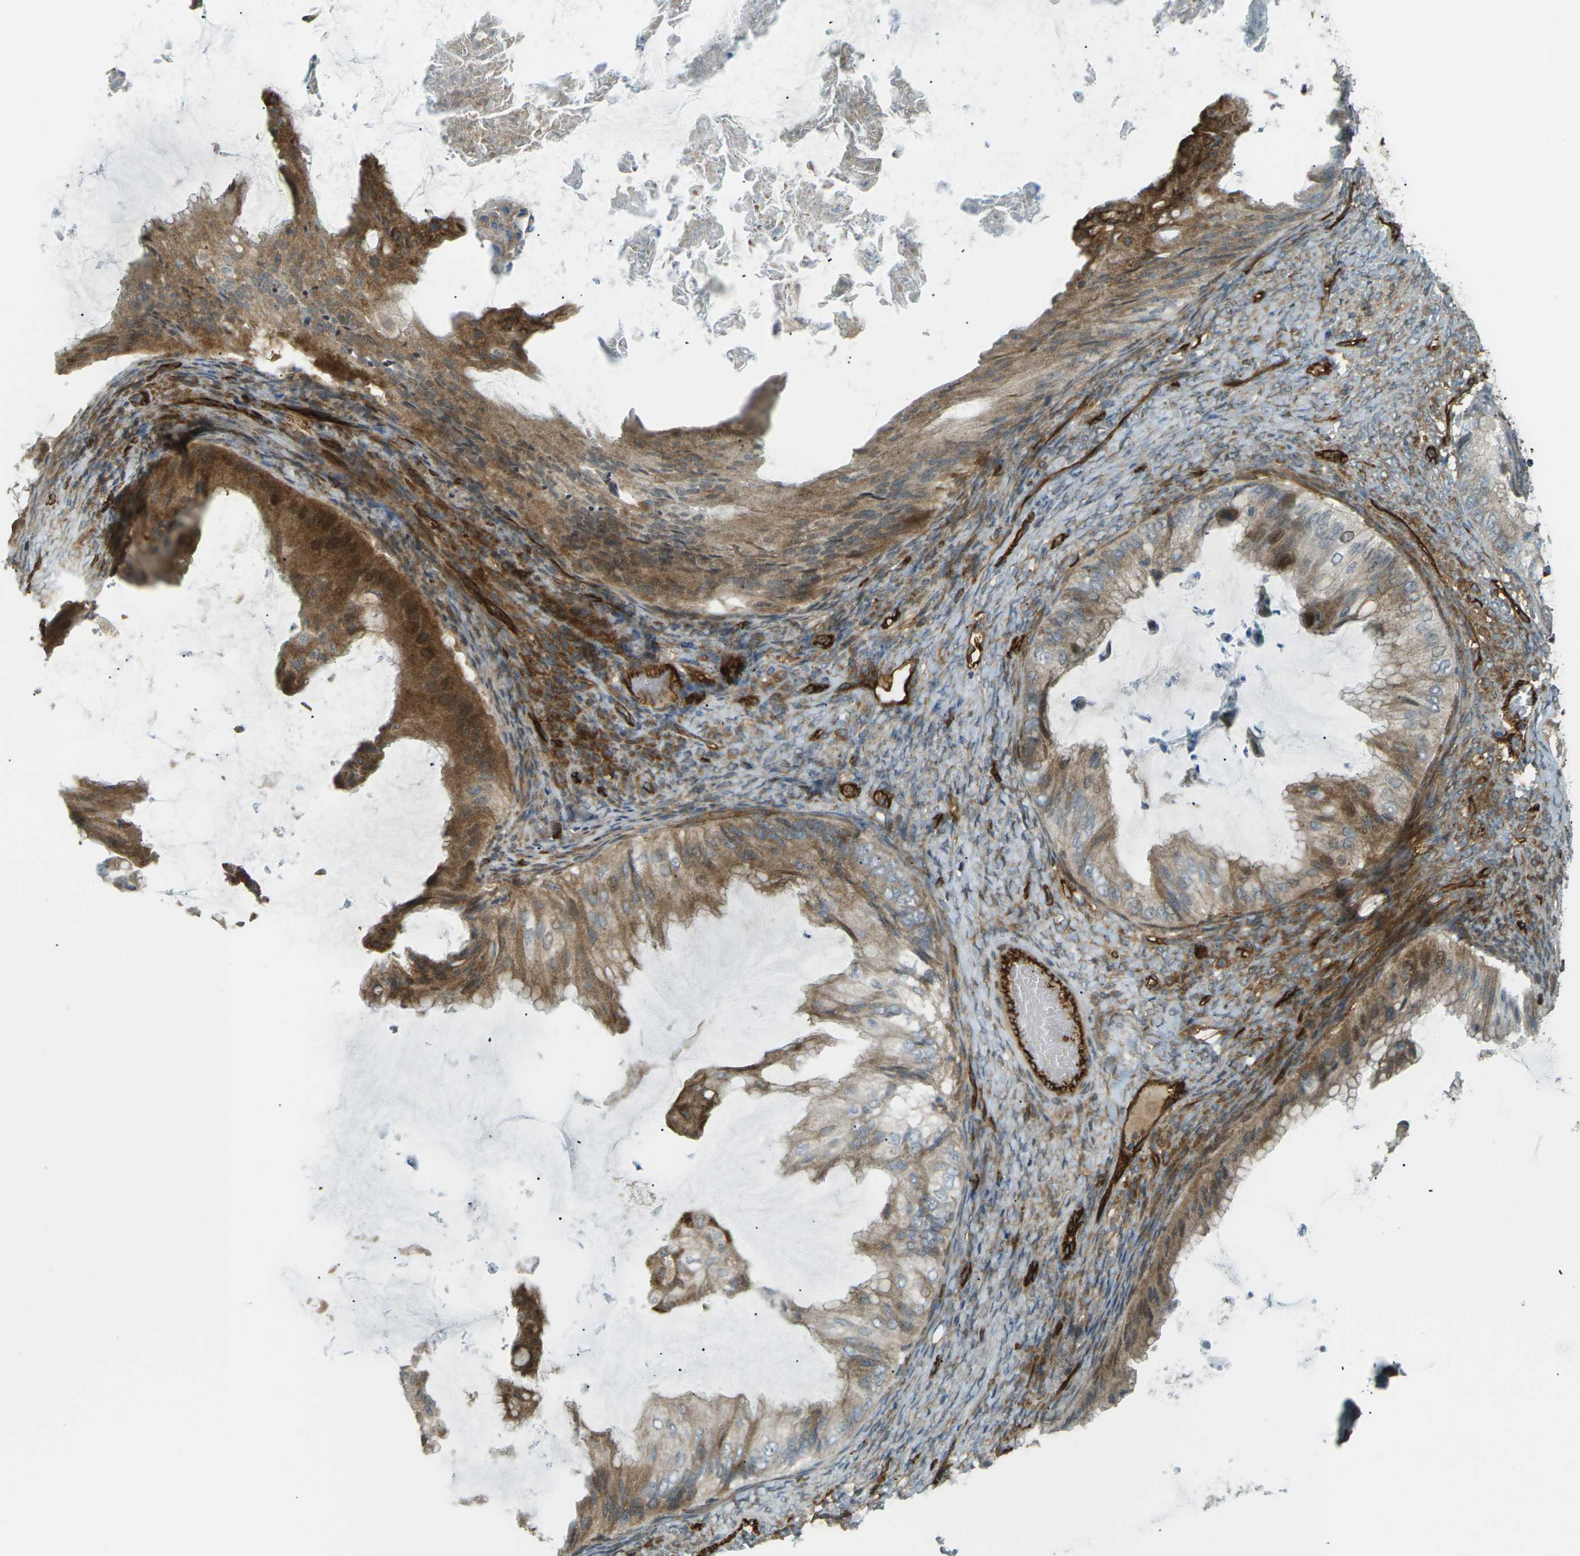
{"staining": {"intensity": "moderate", "quantity": ">75%", "location": "cytoplasmic/membranous,nuclear"}, "tissue": "ovarian cancer", "cell_type": "Tumor cells", "image_type": "cancer", "snomed": [{"axis": "morphology", "description": "Cystadenocarcinoma, mucinous, NOS"}, {"axis": "topography", "description": "Ovary"}], "caption": "Mucinous cystadenocarcinoma (ovarian) was stained to show a protein in brown. There is medium levels of moderate cytoplasmic/membranous and nuclear staining in about >75% of tumor cells. (IHC, brightfield microscopy, high magnification).", "gene": "S1PR1", "patient": {"sex": "female", "age": 61}}